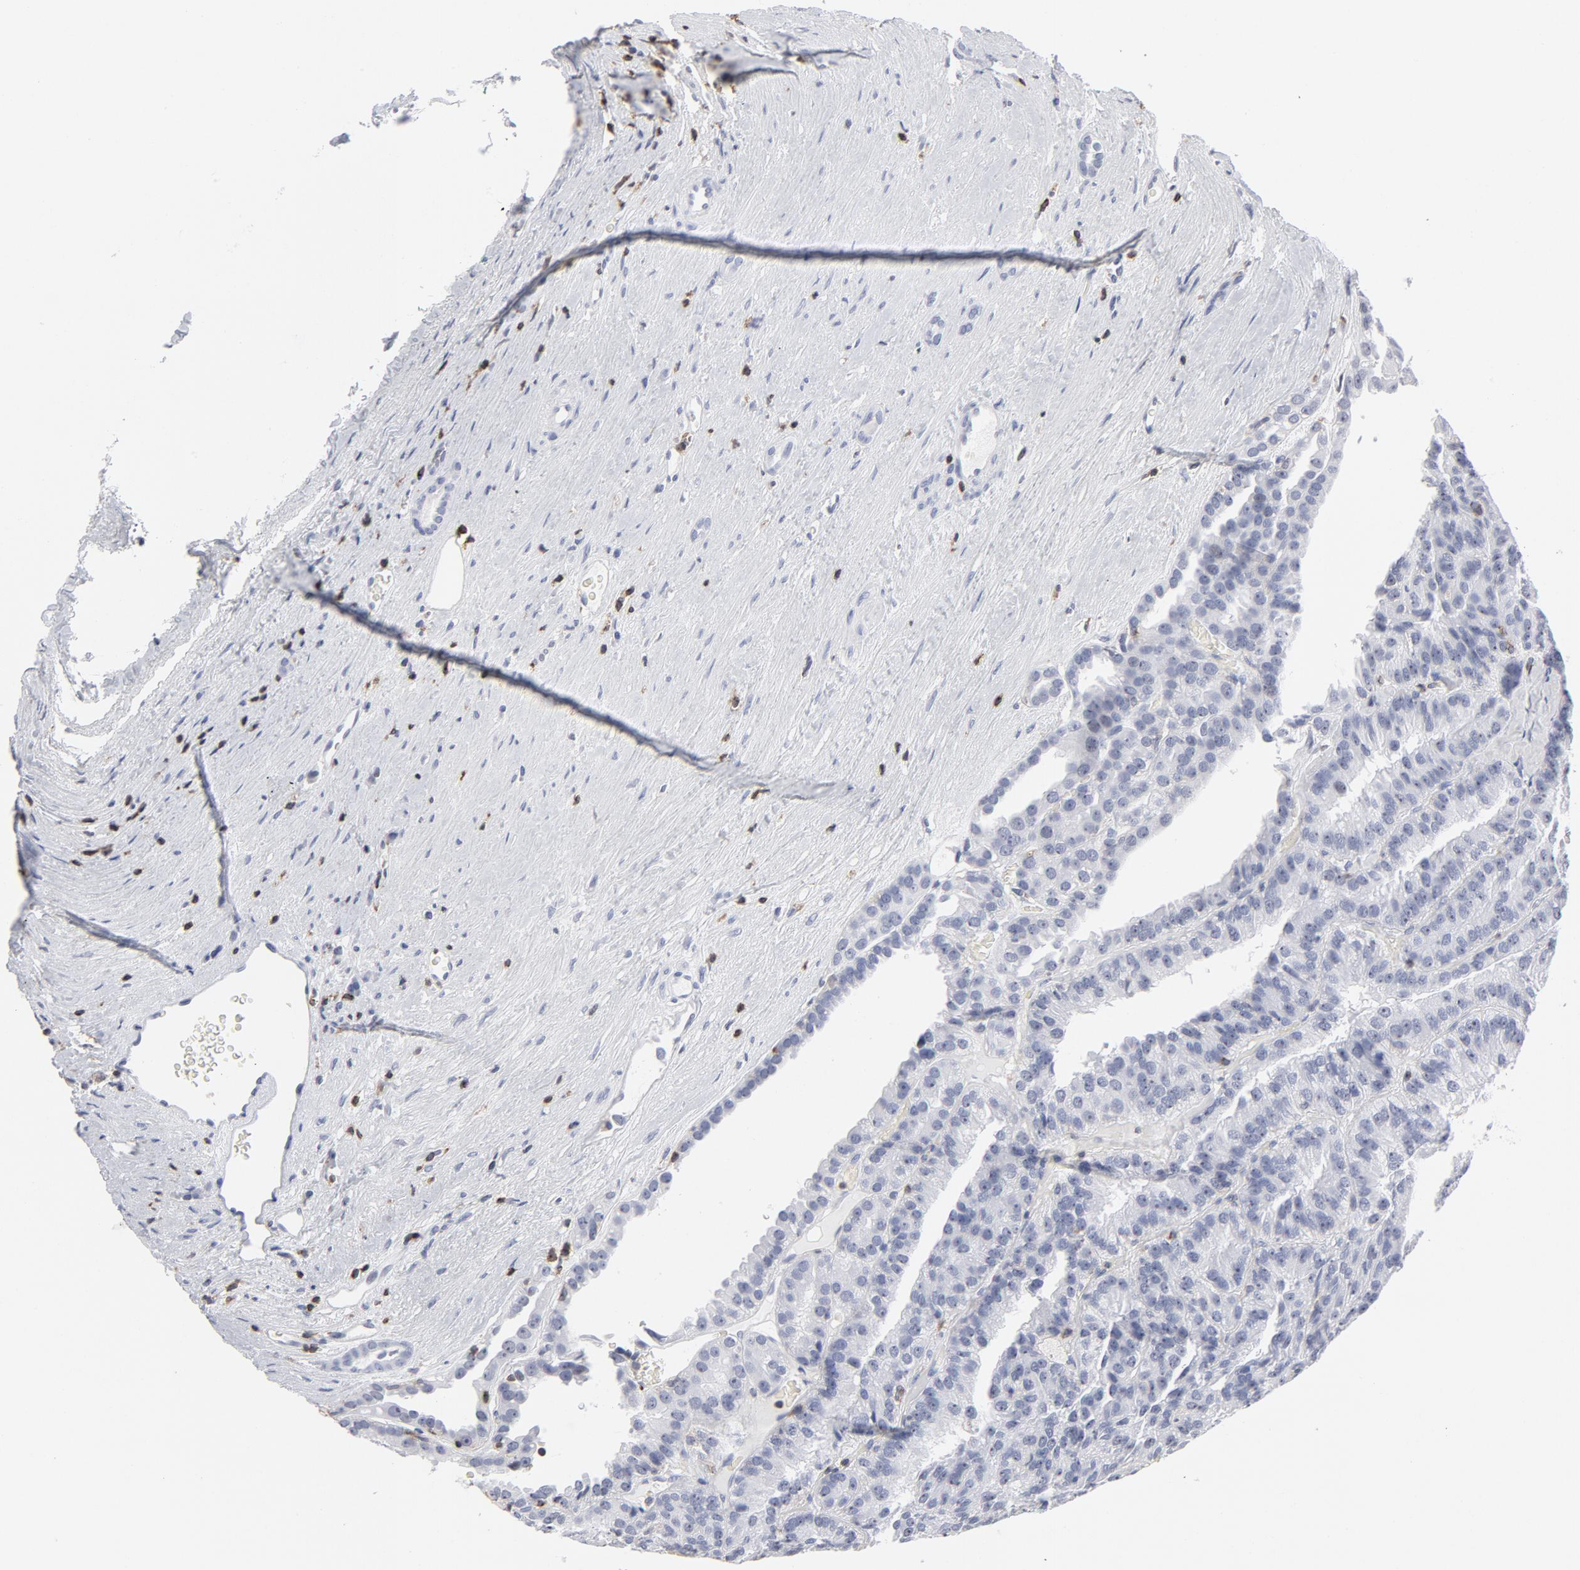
{"staining": {"intensity": "negative", "quantity": "none", "location": "none"}, "tissue": "renal cancer", "cell_type": "Tumor cells", "image_type": "cancer", "snomed": [{"axis": "morphology", "description": "Adenocarcinoma, NOS"}, {"axis": "topography", "description": "Kidney"}], "caption": "IHC image of neoplastic tissue: human renal adenocarcinoma stained with DAB (3,3'-diaminobenzidine) displays no significant protein positivity in tumor cells.", "gene": "CD2", "patient": {"sex": "male", "age": 46}}